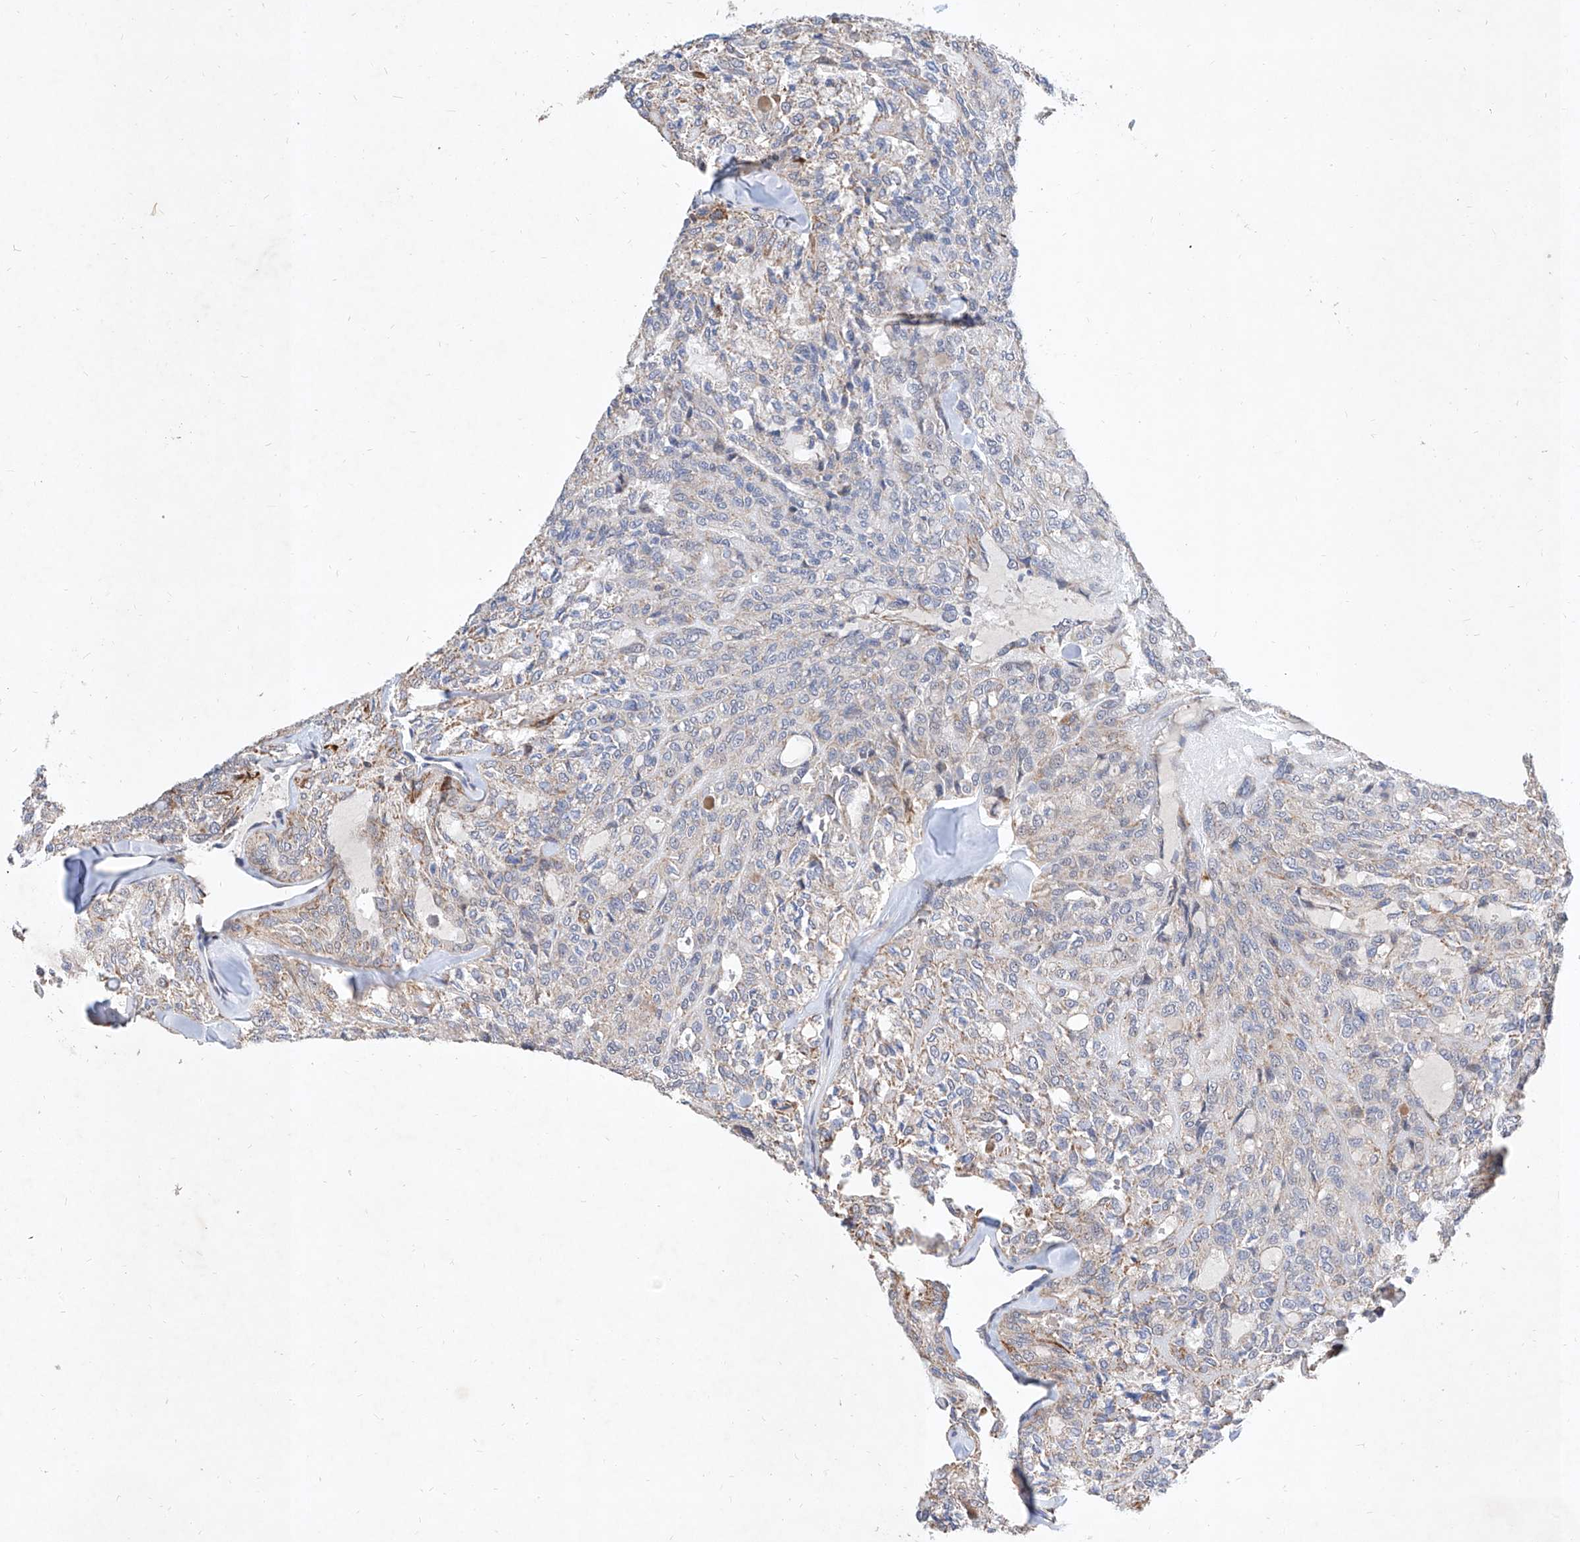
{"staining": {"intensity": "weak", "quantity": "<25%", "location": "cytoplasmic/membranous"}, "tissue": "thyroid cancer", "cell_type": "Tumor cells", "image_type": "cancer", "snomed": [{"axis": "morphology", "description": "Follicular adenoma carcinoma, NOS"}, {"axis": "topography", "description": "Thyroid gland"}], "caption": "The micrograph reveals no significant staining in tumor cells of follicular adenoma carcinoma (thyroid).", "gene": "MFSD4B", "patient": {"sex": "male", "age": 75}}